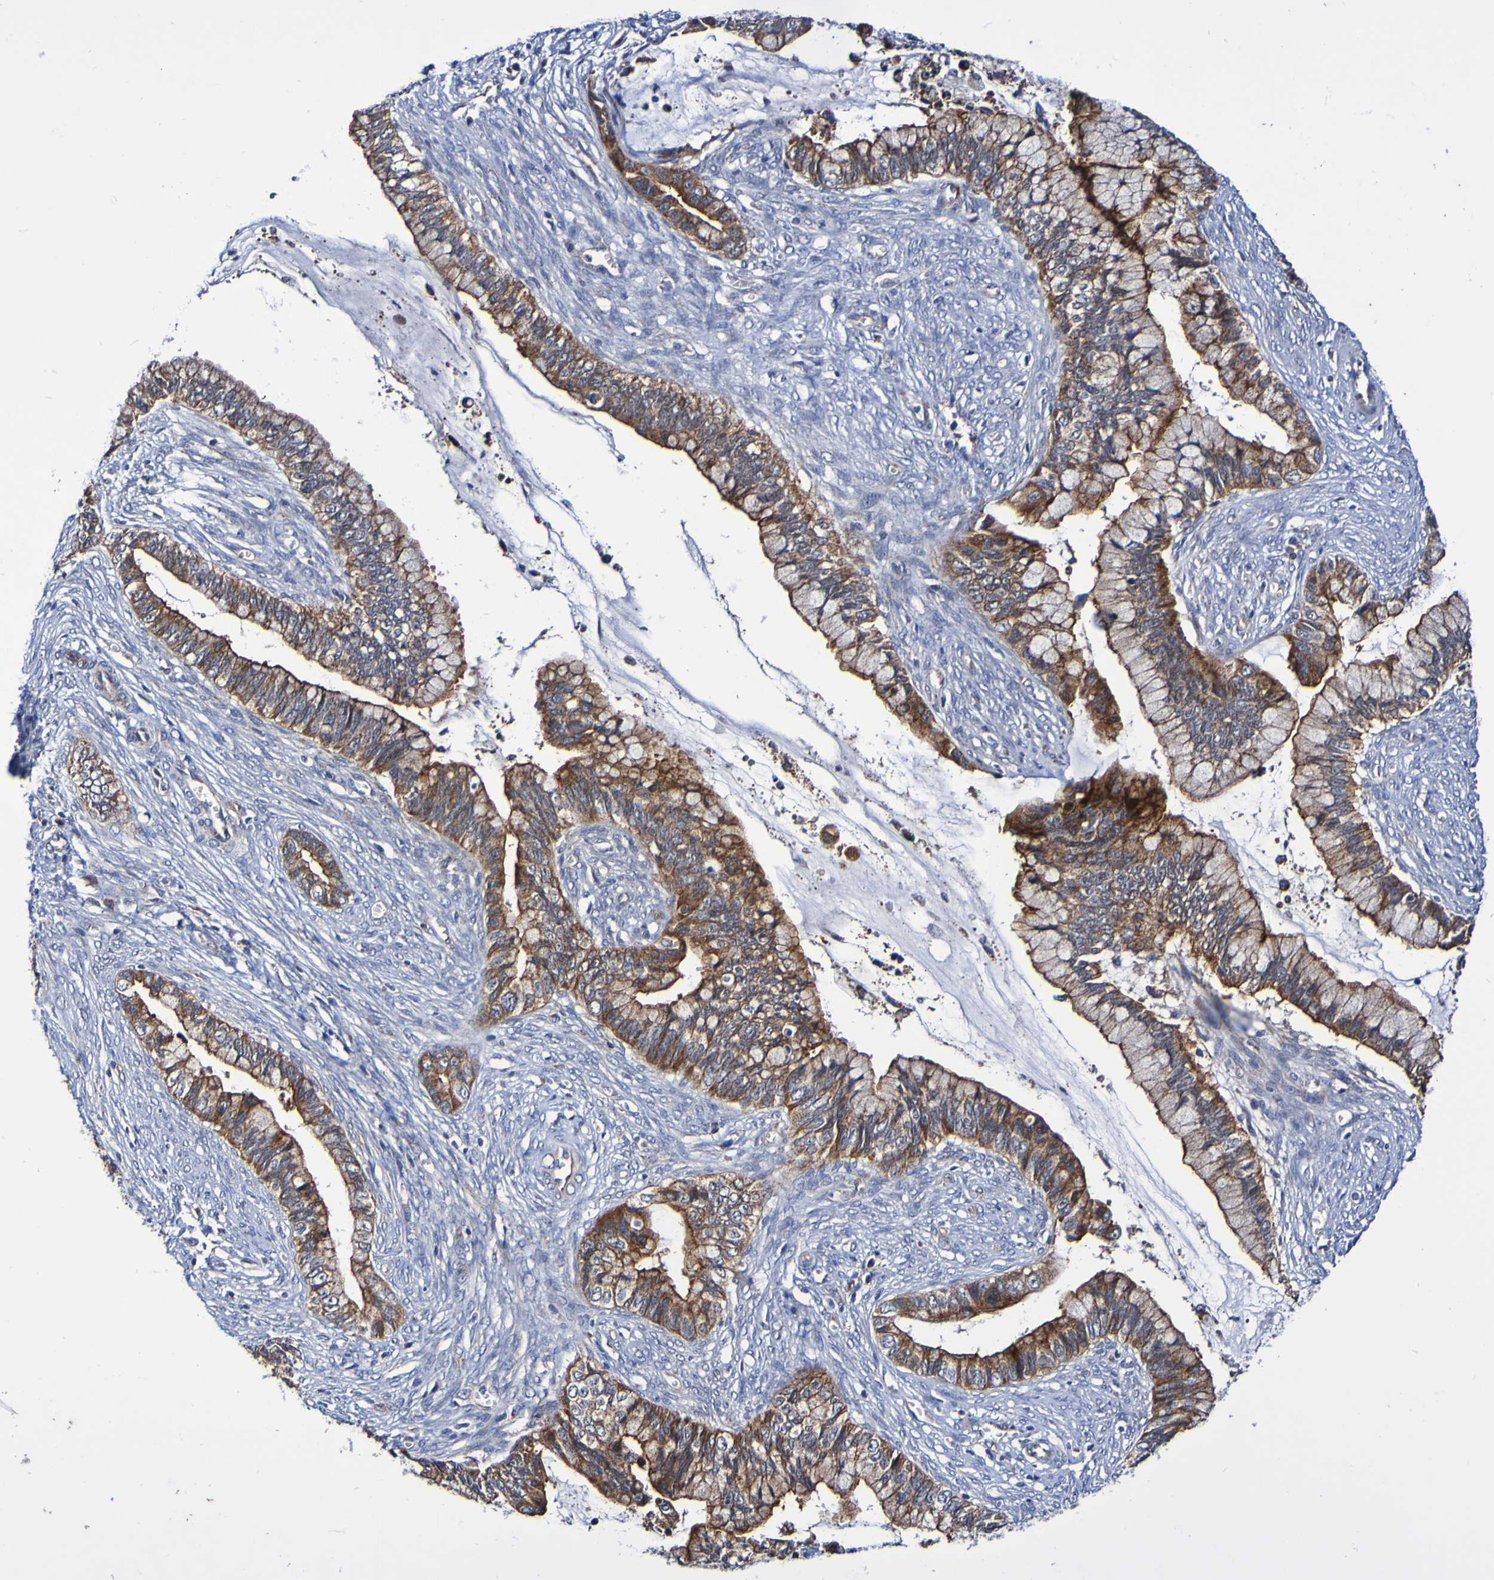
{"staining": {"intensity": "moderate", "quantity": ">75%", "location": "cytoplasmic/membranous"}, "tissue": "cervical cancer", "cell_type": "Tumor cells", "image_type": "cancer", "snomed": [{"axis": "morphology", "description": "Adenocarcinoma, NOS"}, {"axis": "topography", "description": "Cervix"}], "caption": "Tumor cells demonstrate medium levels of moderate cytoplasmic/membranous expression in approximately >75% of cells in human cervical cancer.", "gene": "GJB1", "patient": {"sex": "female", "age": 44}}